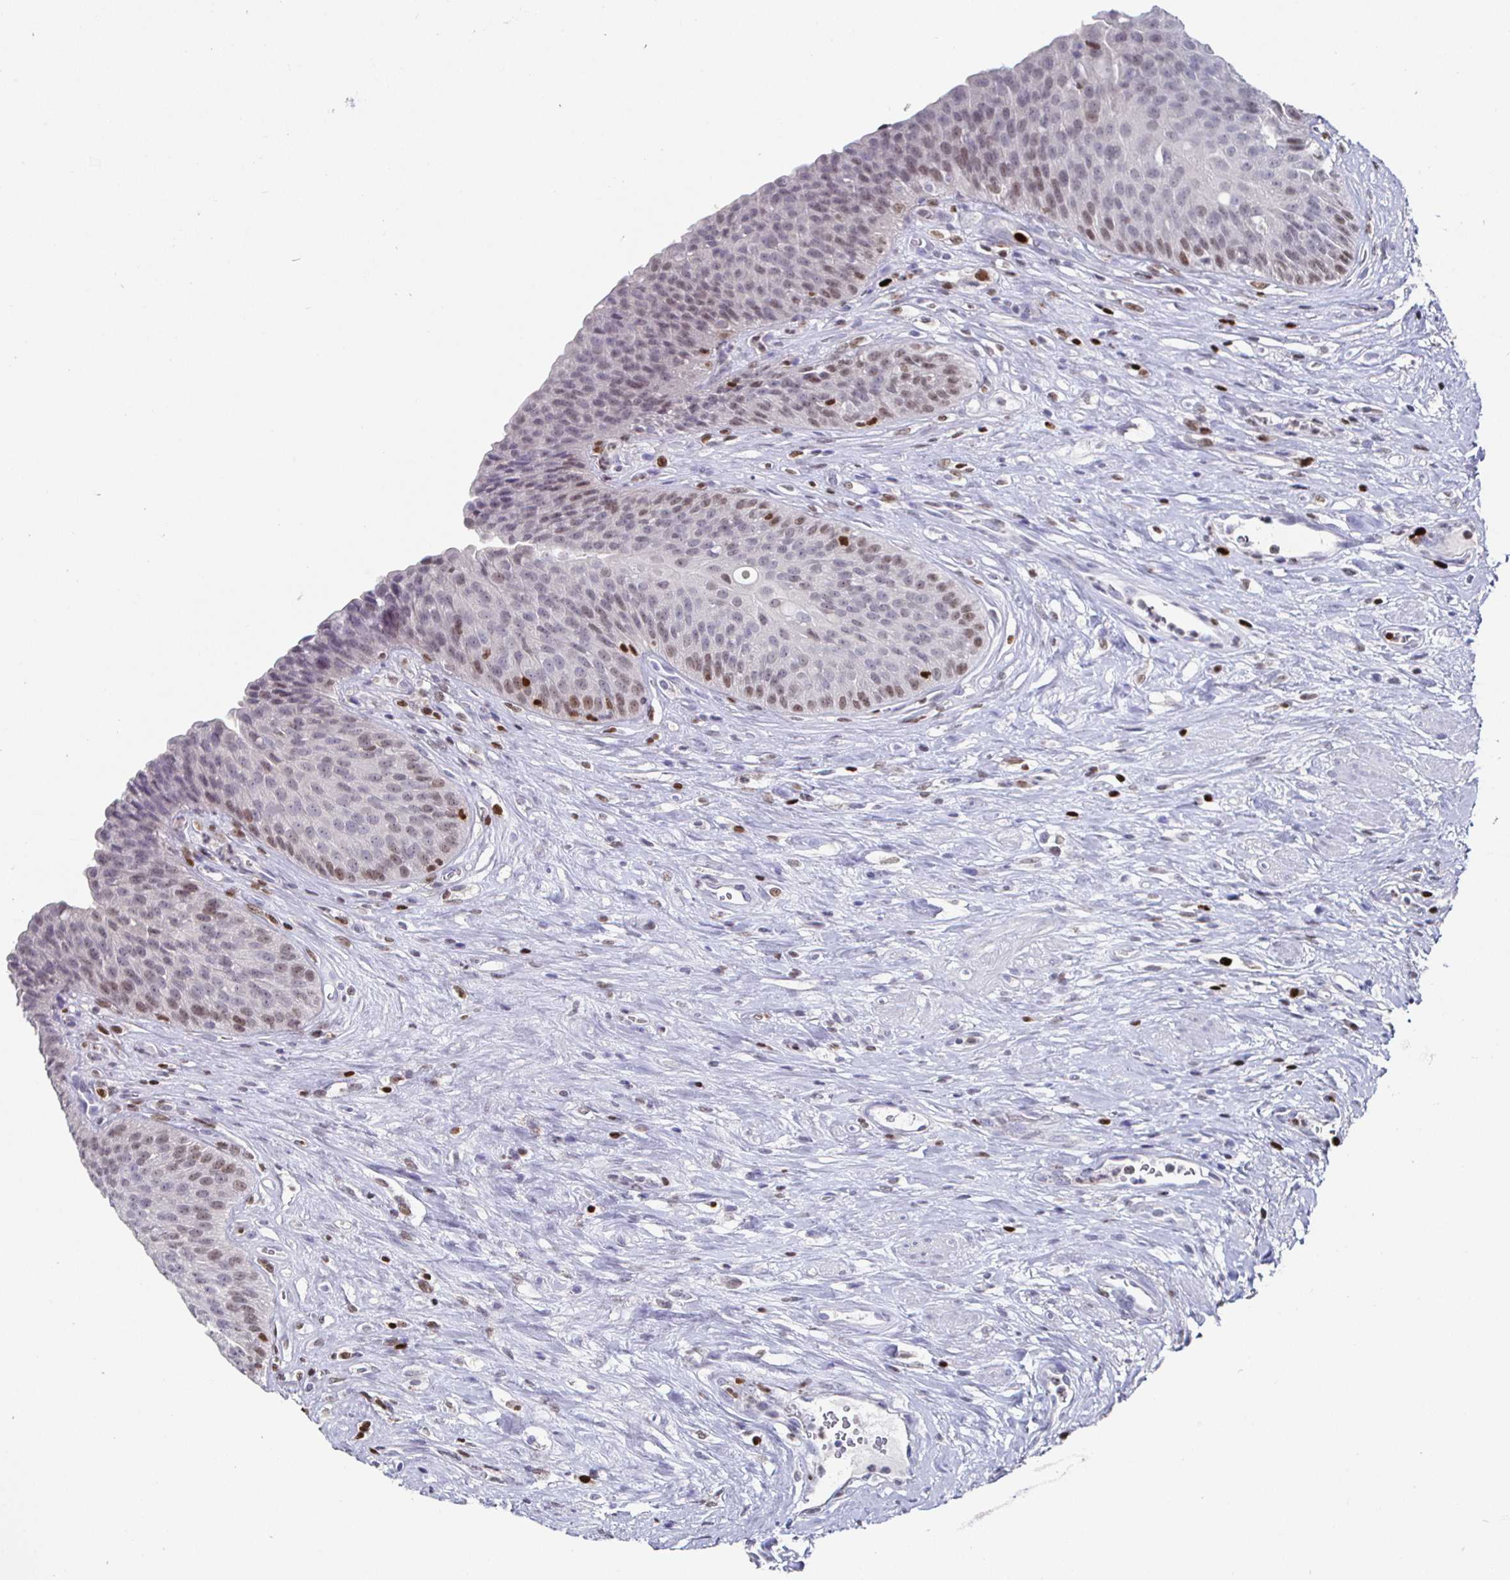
{"staining": {"intensity": "moderate", "quantity": "<25%", "location": "nuclear"}, "tissue": "urinary bladder", "cell_type": "Urothelial cells", "image_type": "normal", "snomed": [{"axis": "morphology", "description": "Normal tissue, NOS"}, {"axis": "topography", "description": "Urinary bladder"}], "caption": "Urinary bladder stained for a protein (brown) exhibits moderate nuclear positive expression in about <25% of urothelial cells.", "gene": "RUNX2", "patient": {"sex": "female", "age": 56}}